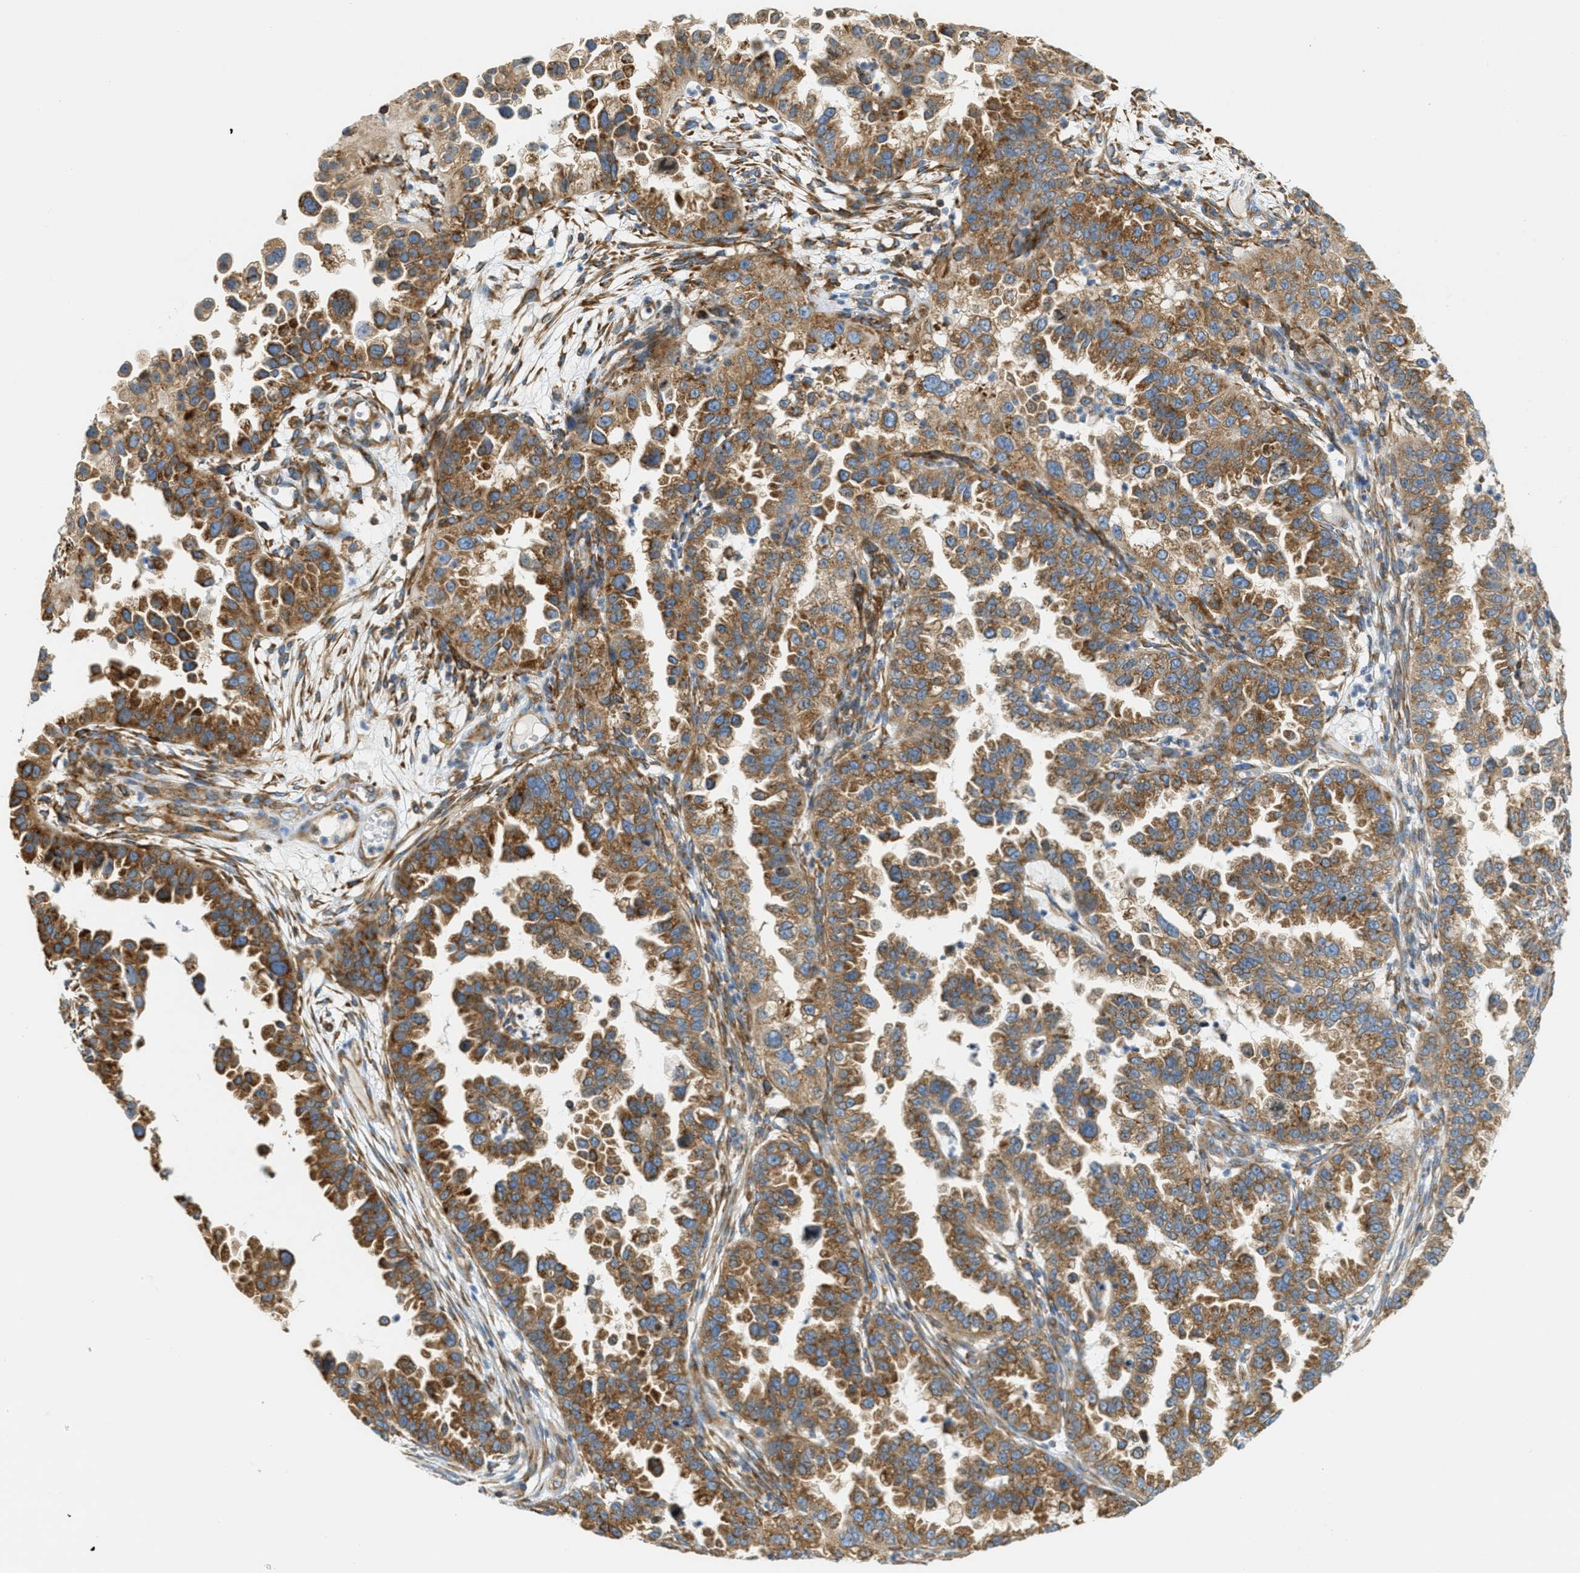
{"staining": {"intensity": "moderate", "quantity": ">75%", "location": "cytoplasmic/membranous"}, "tissue": "endometrial cancer", "cell_type": "Tumor cells", "image_type": "cancer", "snomed": [{"axis": "morphology", "description": "Adenocarcinoma, NOS"}, {"axis": "topography", "description": "Endometrium"}], "caption": "Immunohistochemical staining of human endometrial adenocarcinoma shows medium levels of moderate cytoplasmic/membranous protein staining in about >75% of tumor cells.", "gene": "ABCF1", "patient": {"sex": "female", "age": 85}}